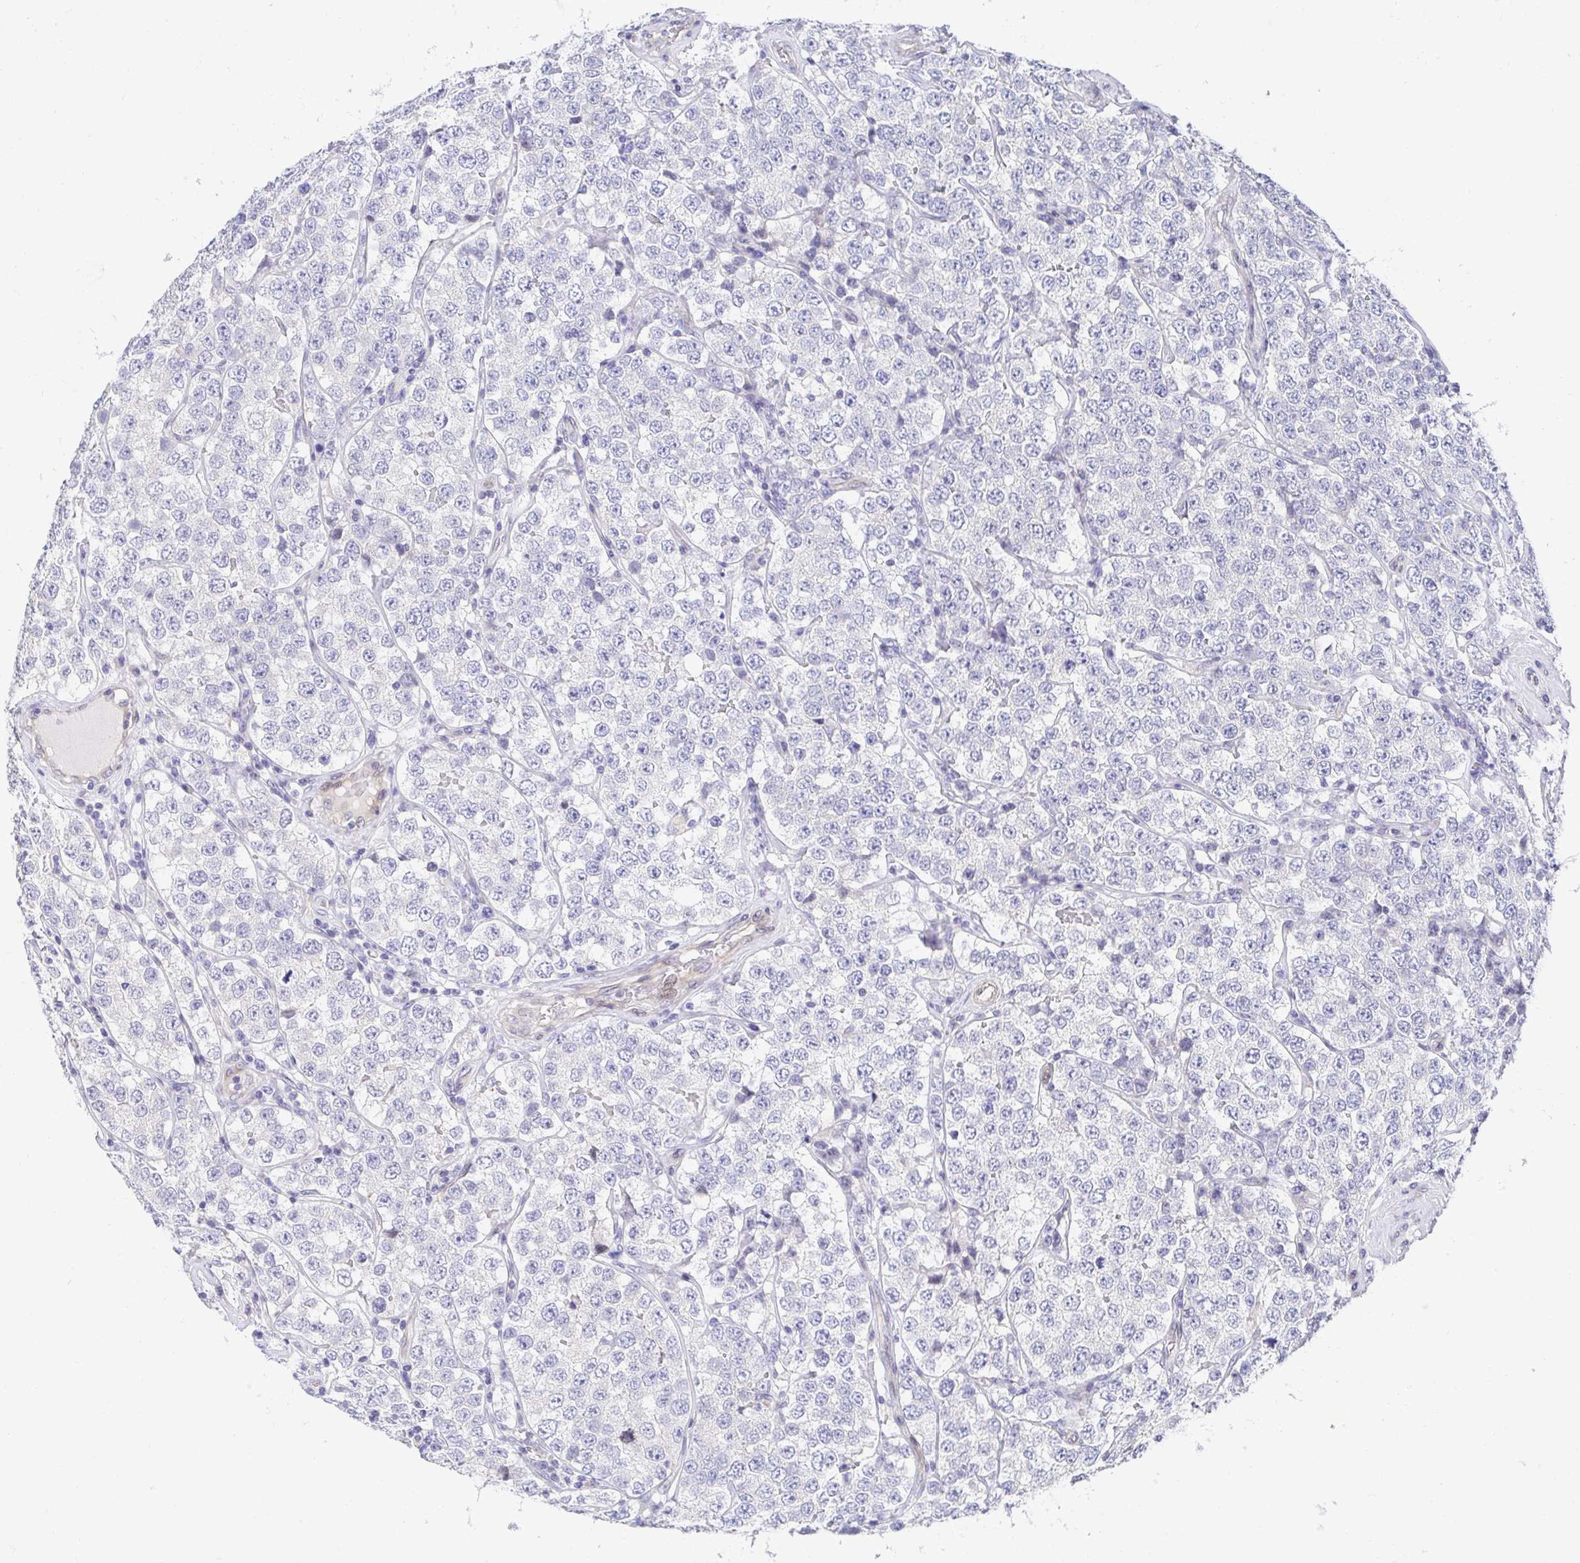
{"staining": {"intensity": "negative", "quantity": "none", "location": "none"}, "tissue": "testis cancer", "cell_type": "Tumor cells", "image_type": "cancer", "snomed": [{"axis": "morphology", "description": "Seminoma, NOS"}, {"axis": "topography", "description": "Testis"}], "caption": "Immunohistochemistry image of neoplastic tissue: human testis cancer stained with DAB (3,3'-diaminobenzidine) reveals no significant protein expression in tumor cells.", "gene": "AKAP14", "patient": {"sex": "male", "age": 34}}